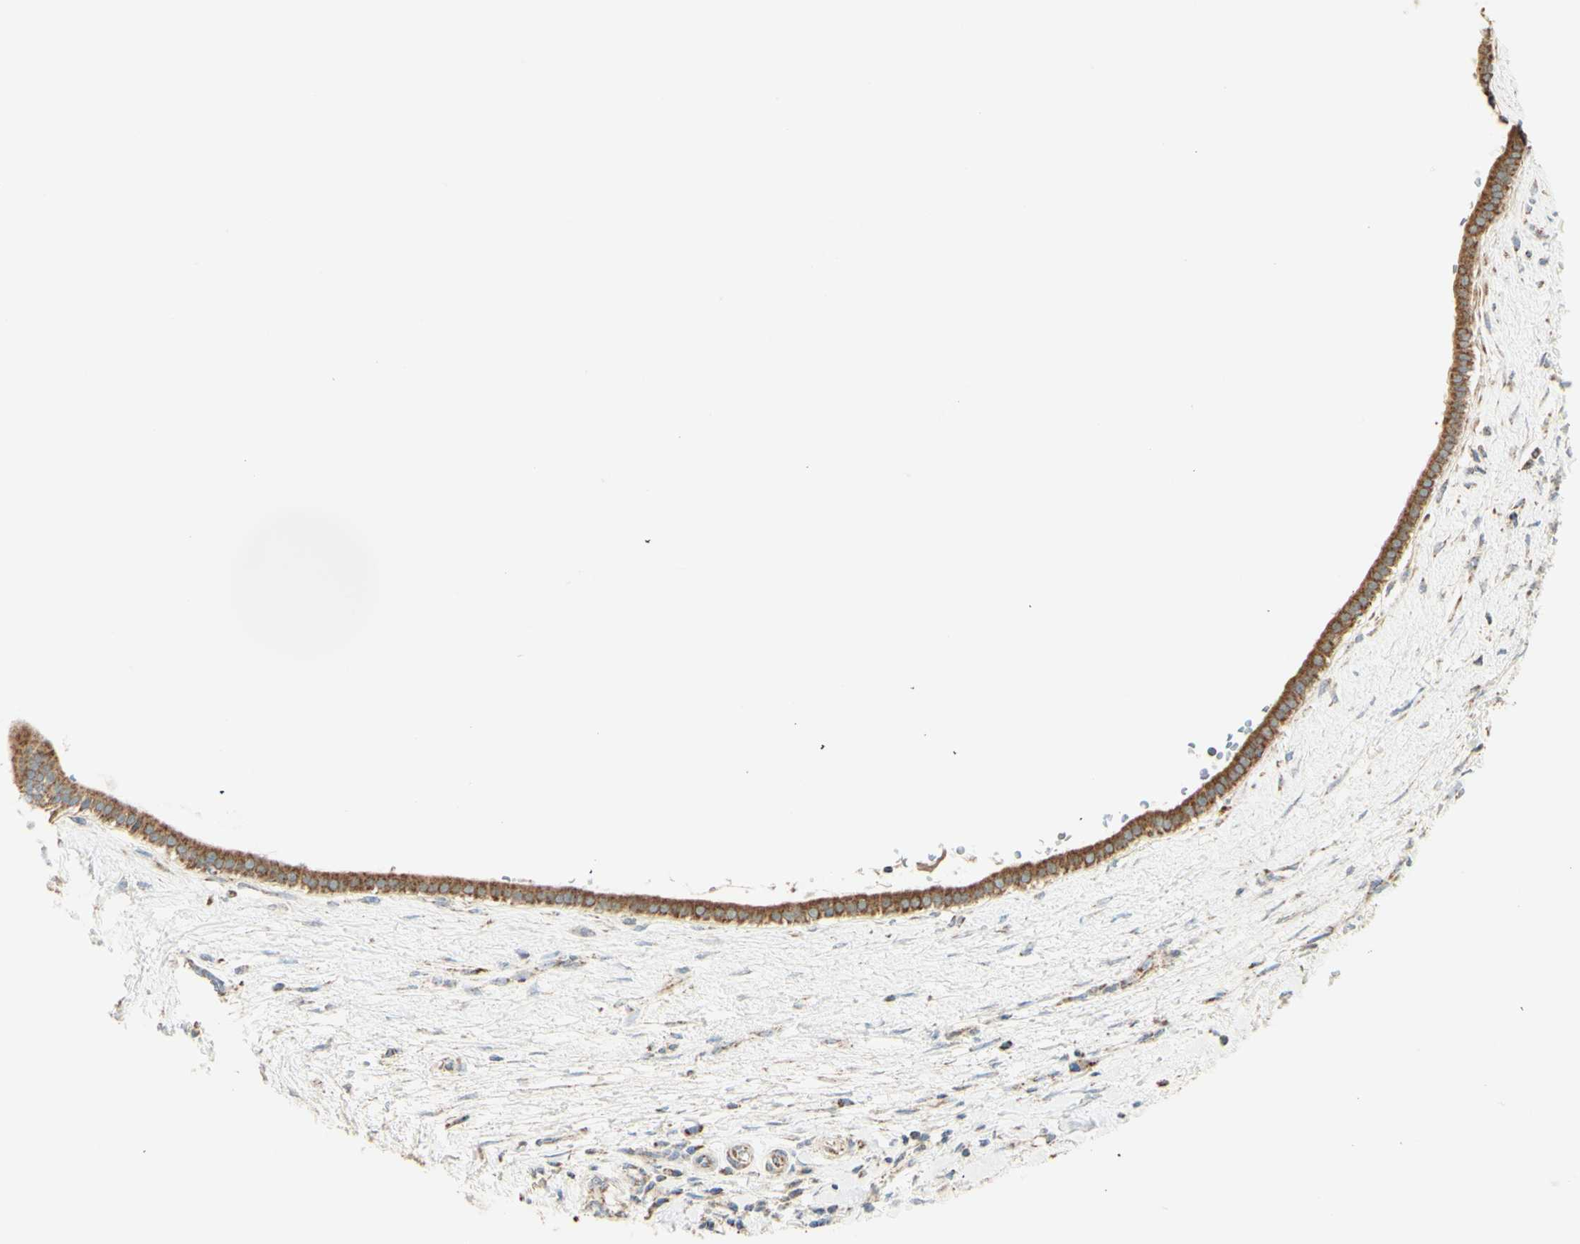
{"staining": {"intensity": "moderate", "quantity": ">75%", "location": "cytoplasmic/membranous"}, "tissue": "liver cancer", "cell_type": "Tumor cells", "image_type": "cancer", "snomed": [{"axis": "morphology", "description": "Cholangiocarcinoma"}, {"axis": "topography", "description": "Liver"}], "caption": "A medium amount of moderate cytoplasmic/membranous positivity is seen in approximately >75% of tumor cells in liver cancer tissue.", "gene": "LETM1", "patient": {"sex": "female", "age": 65}}